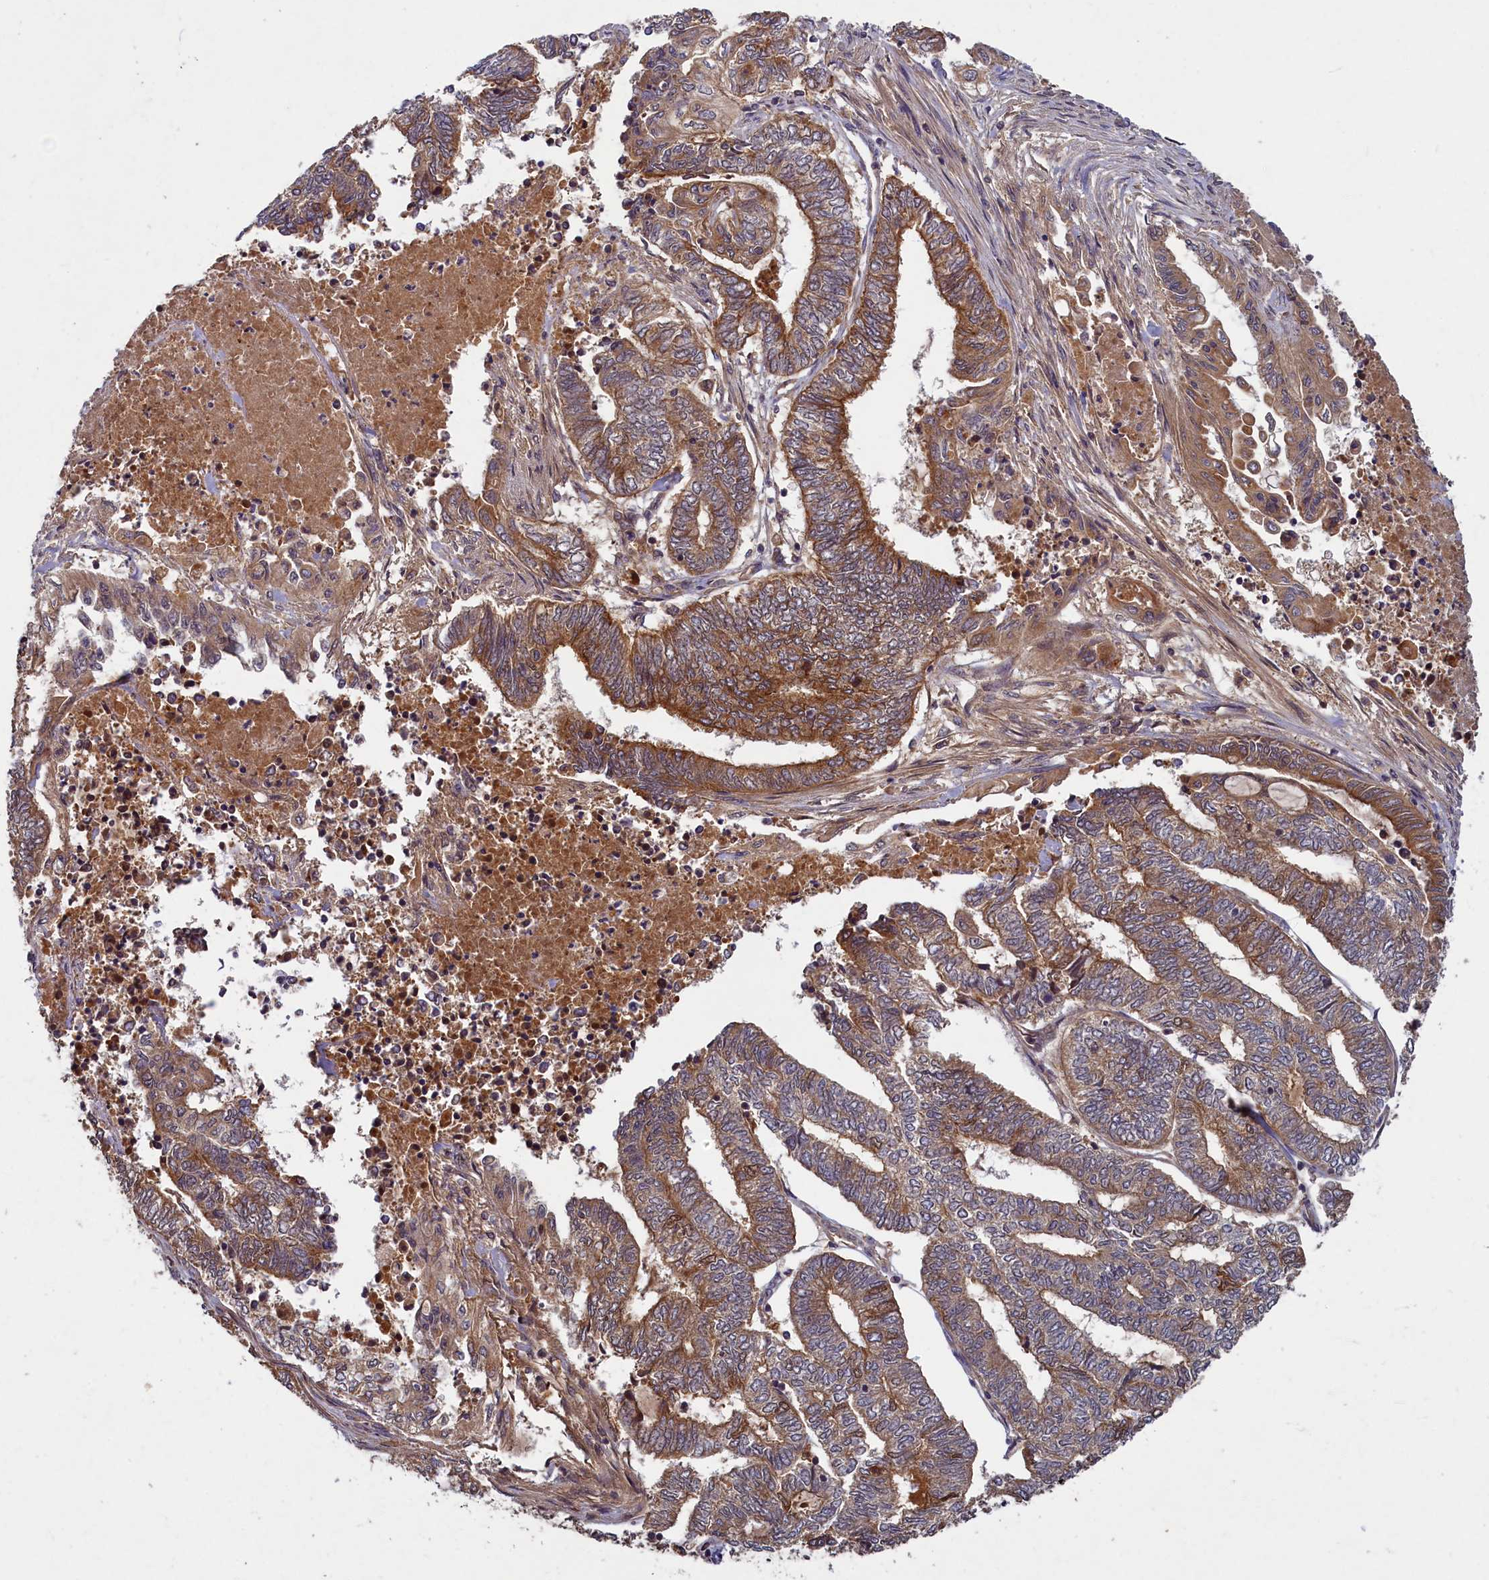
{"staining": {"intensity": "moderate", "quantity": ">75%", "location": "cytoplasmic/membranous"}, "tissue": "endometrial cancer", "cell_type": "Tumor cells", "image_type": "cancer", "snomed": [{"axis": "morphology", "description": "Adenocarcinoma, NOS"}, {"axis": "topography", "description": "Uterus"}, {"axis": "topography", "description": "Endometrium"}], "caption": "The histopathology image exhibits immunohistochemical staining of endometrial adenocarcinoma. There is moderate cytoplasmic/membranous staining is seen in approximately >75% of tumor cells.", "gene": "BICD1", "patient": {"sex": "female", "age": 70}}